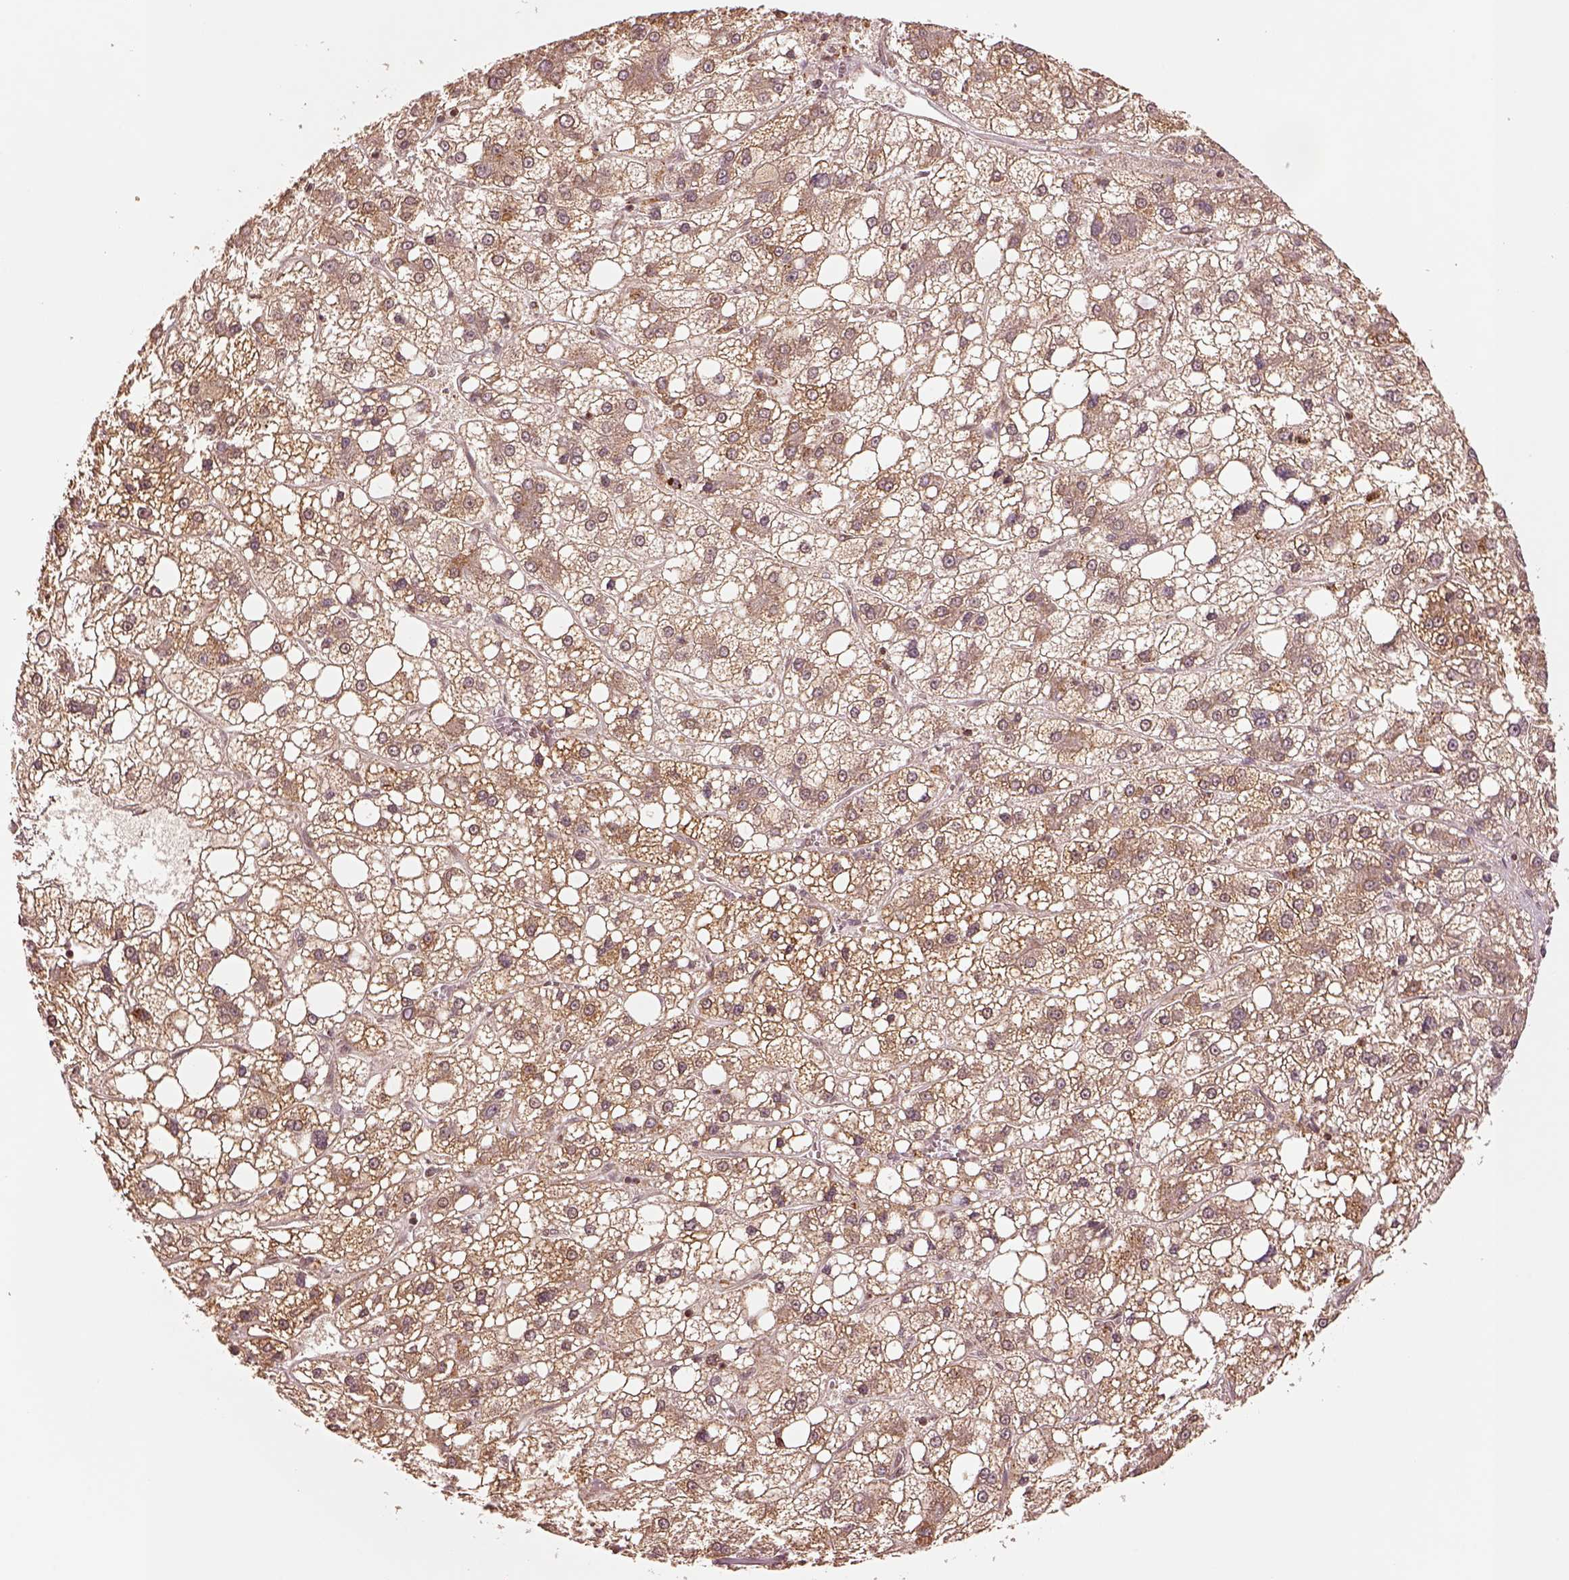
{"staining": {"intensity": "weak", "quantity": ">75%", "location": "cytoplasmic/membranous"}, "tissue": "liver cancer", "cell_type": "Tumor cells", "image_type": "cancer", "snomed": [{"axis": "morphology", "description": "Carcinoma, Hepatocellular, NOS"}, {"axis": "topography", "description": "Liver"}], "caption": "This photomicrograph exhibits IHC staining of hepatocellular carcinoma (liver), with low weak cytoplasmic/membranous expression in about >75% of tumor cells.", "gene": "SEL1L3", "patient": {"sex": "male", "age": 73}}